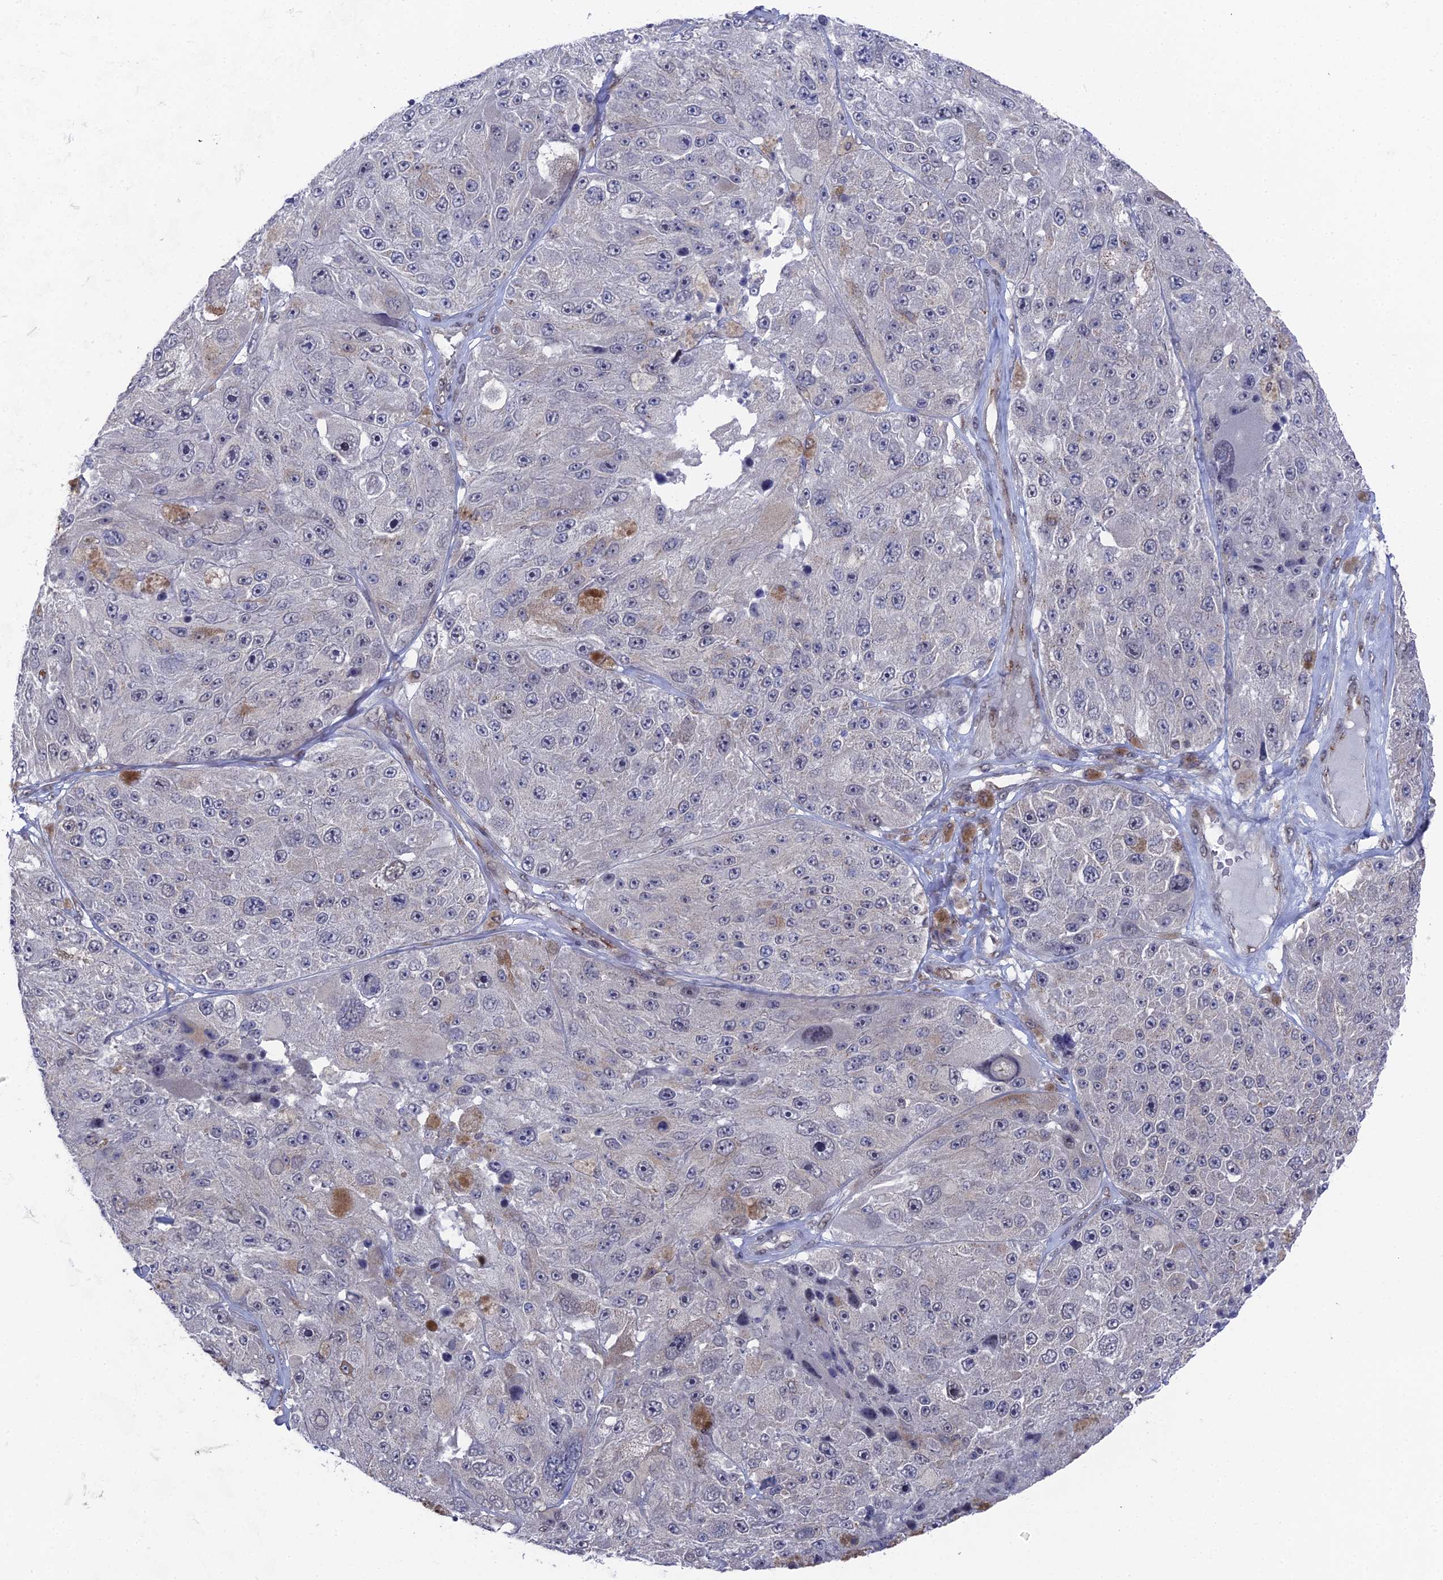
{"staining": {"intensity": "negative", "quantity": "none", "location": "none"}, "tissue": "melanoma", "cell_type": "Tumor cells", "image_type": "cancer", "snomed": [{"axis": "morphology", "description": "Malignant melanoma, Metastatic site"}, {"axis": "topography", "description": "Lymph node"}], "caption": "Micrograph shows no significant protein staining in tumor cells of melanoma.", "gene": "FHIP2A", "patient": {"sex": "male", "age": 62}}